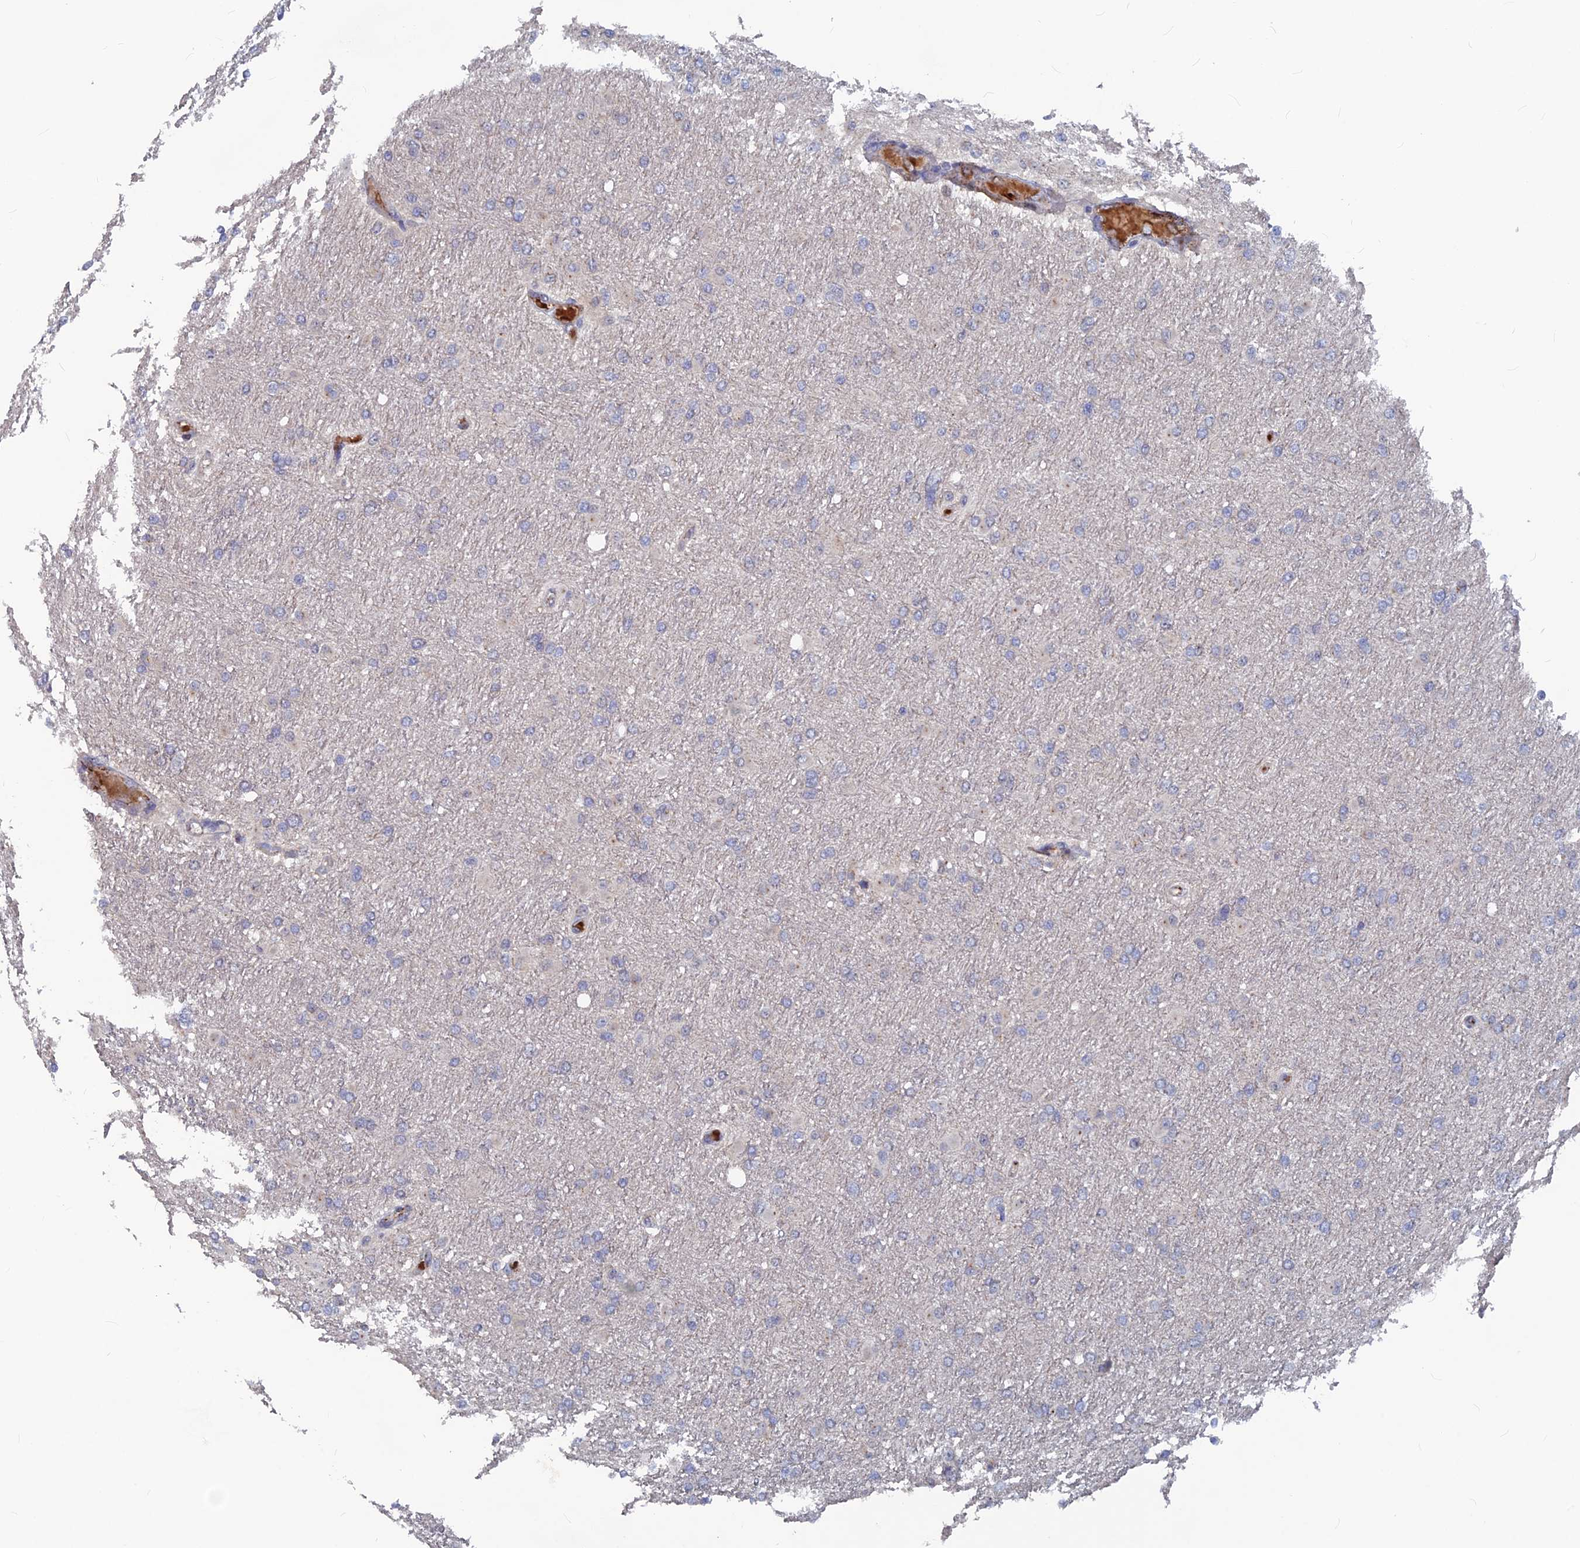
{"staining": {"intensity": "negative", "quantity": "none", "location": "none"}, "tissue": "glioma", "cell_type": "Tumor cells", "image_type": "cancer", "snomed": [{"axis": "morphology", "description": "Glioma, malignant, High grade"}, {"axis": "topography", "description": "Cerebral cortex"}], "caption": "Immunohistochemistry histopathology image of neoplastic tissue: human high-grade glioma (malignant) stained with DAB exhibits no significant protein positivity in tumor cells.", "gene": "SH3D21", "patient": {"sex": "female", "age": 36}}